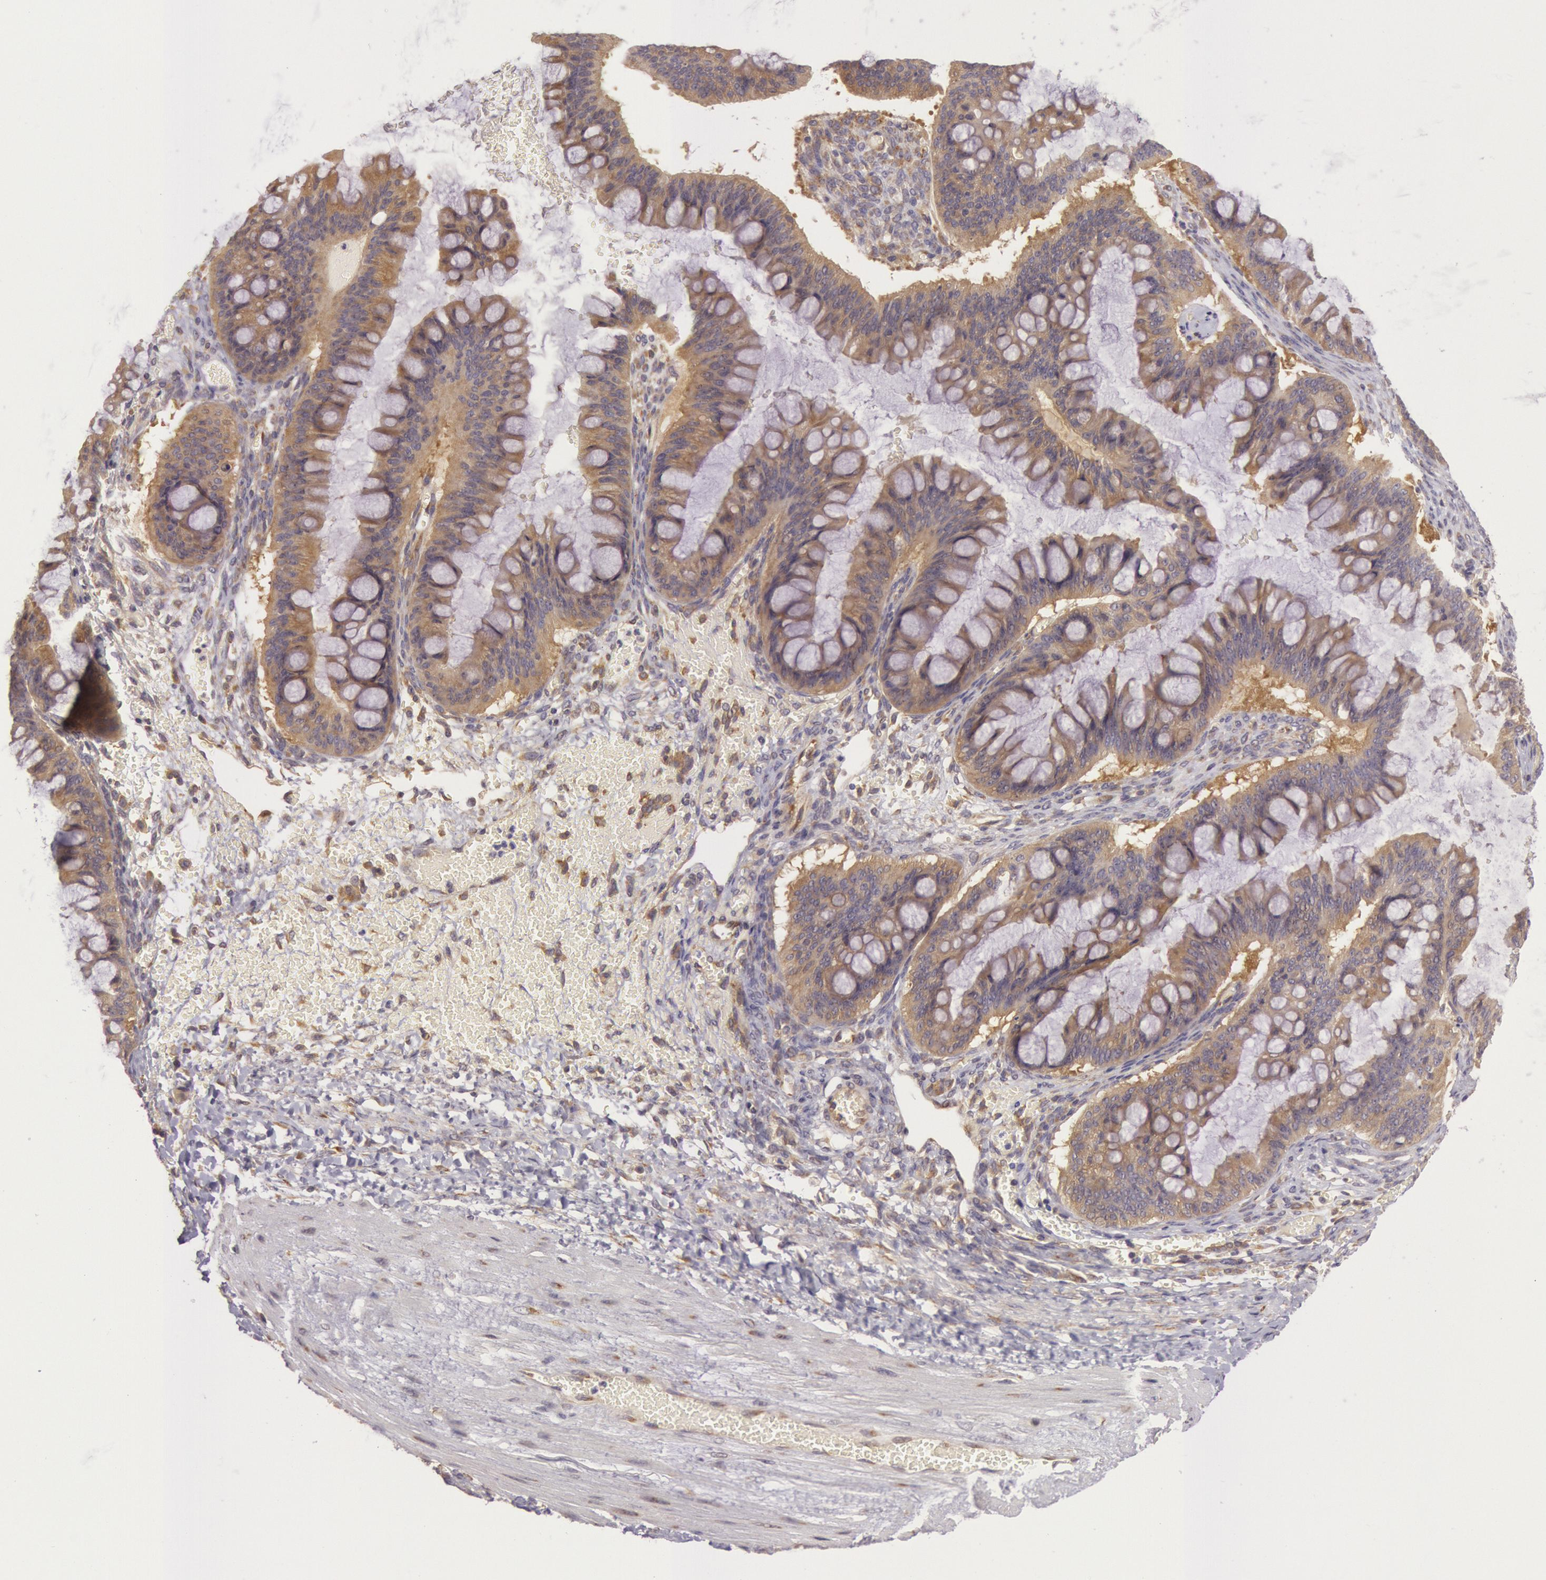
{"staining": {"intensity": "moderate", "quantity": ">75%", "location": "cytoplasmic/membranous"}, "tissue": "ovarian cancer", "cell_type": "Tumor cells", "image_type": "cancer", "snomed": [{"axis": "morphology", "description": "Cystadenocarcinoma, mucinous, NOS"}, {"axis": "topography", "description": "Ovary"}], "caption": "DAB (3,3'-diaminobenzidine) immunohistochemical staining of ovarian cancer reveals moderate cytoplasmic/membranous protein expression in approximately >75% of tumor cells.", "gene": "CHUK", "patient": {"sex": "female", "age": 73}}